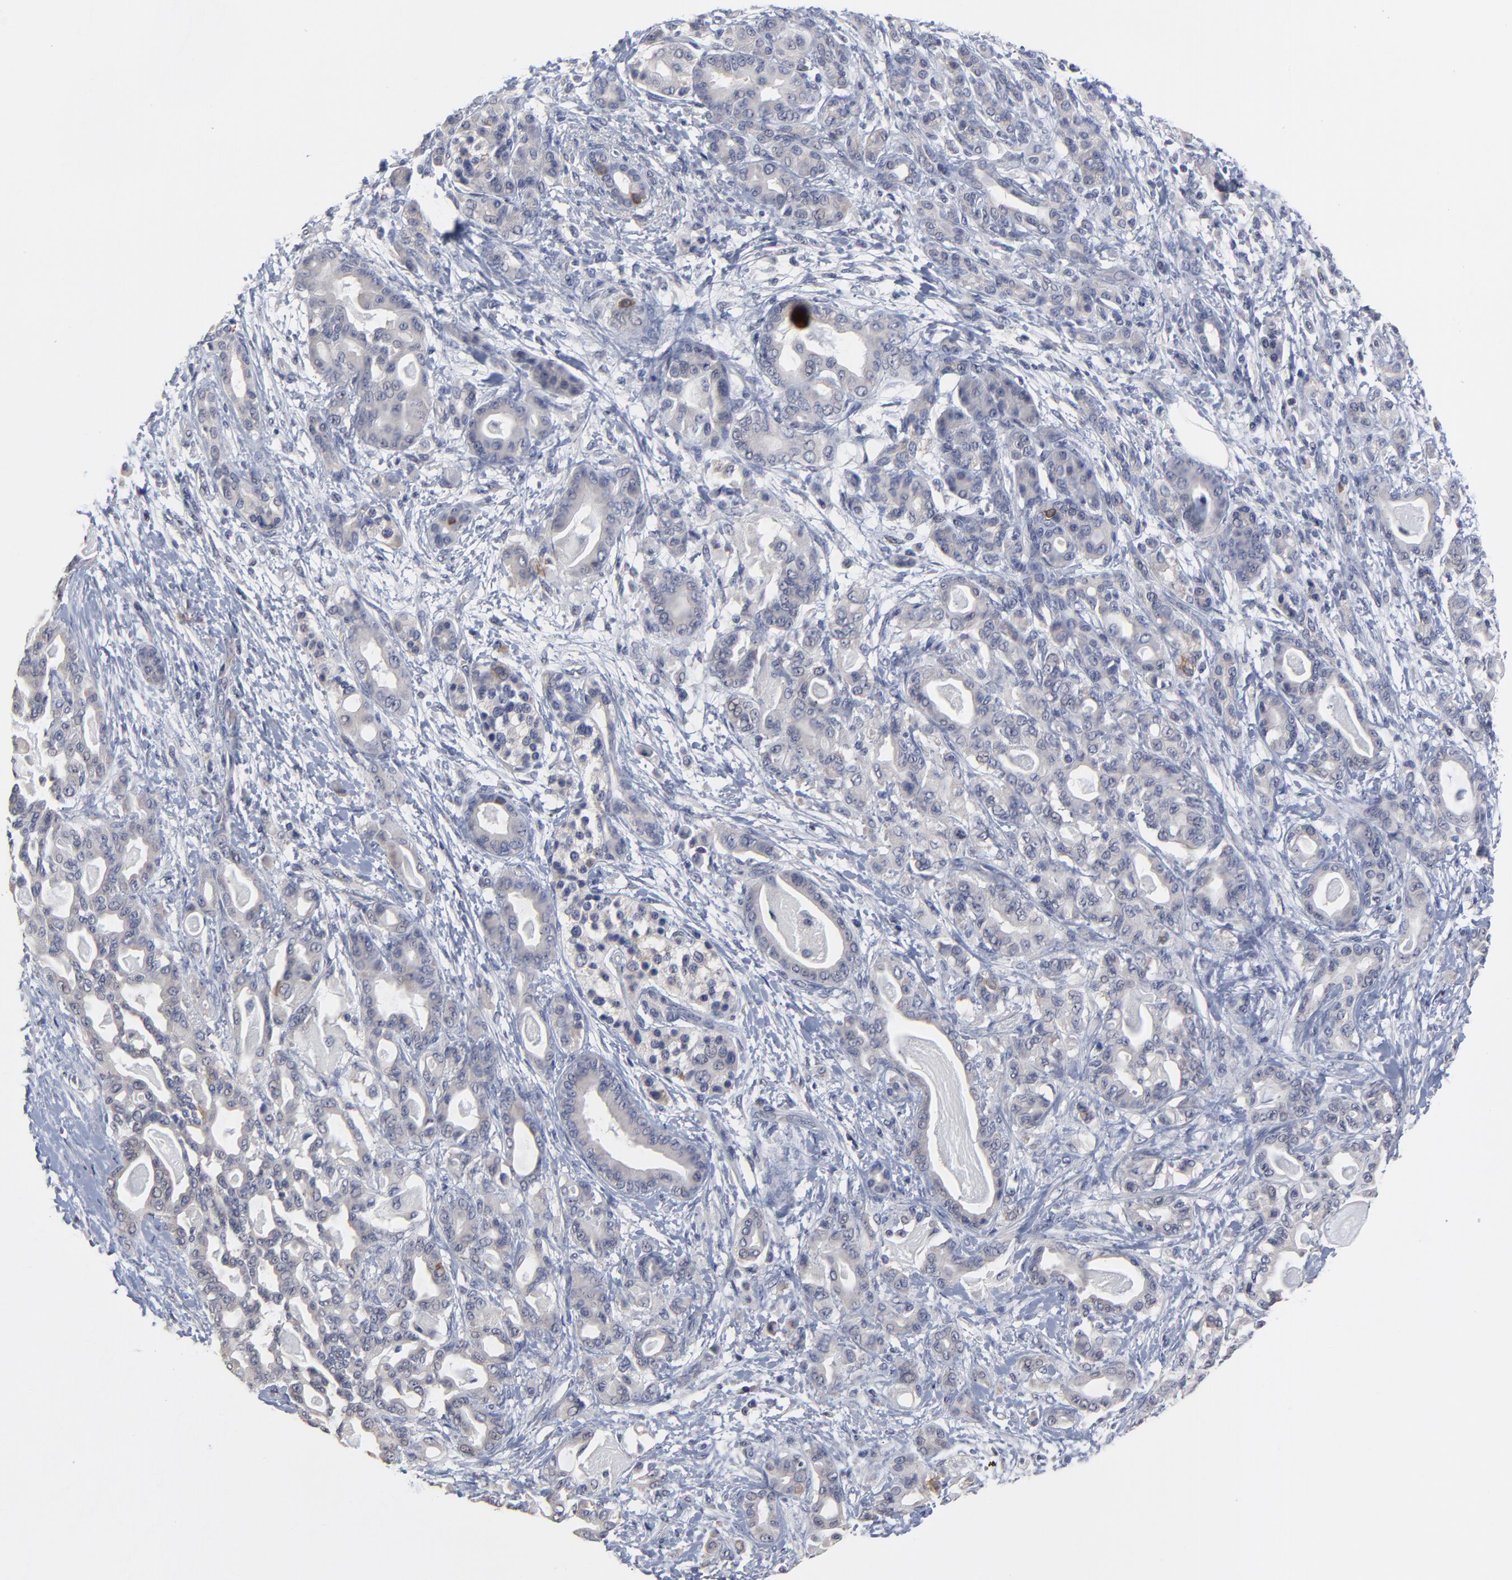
{"staining": {"intensity": "negative", "quantity": "none", "location": "none"}, "tissue": "pancreatic cancer", "cell_type": "Tumor cells", "image_type": "cancer", "snomed": [{"axis": "morphology", "description": "Adenocarcinoma, NOS"}, {"axis": "topography", "description": "Pancreas"}], "caption": "There is no significant positivity in tumor cells of adenocarcinoma (pancreatic).", "gene": "MAGEA10", "patient": {"sex": "male", "age": 63}}